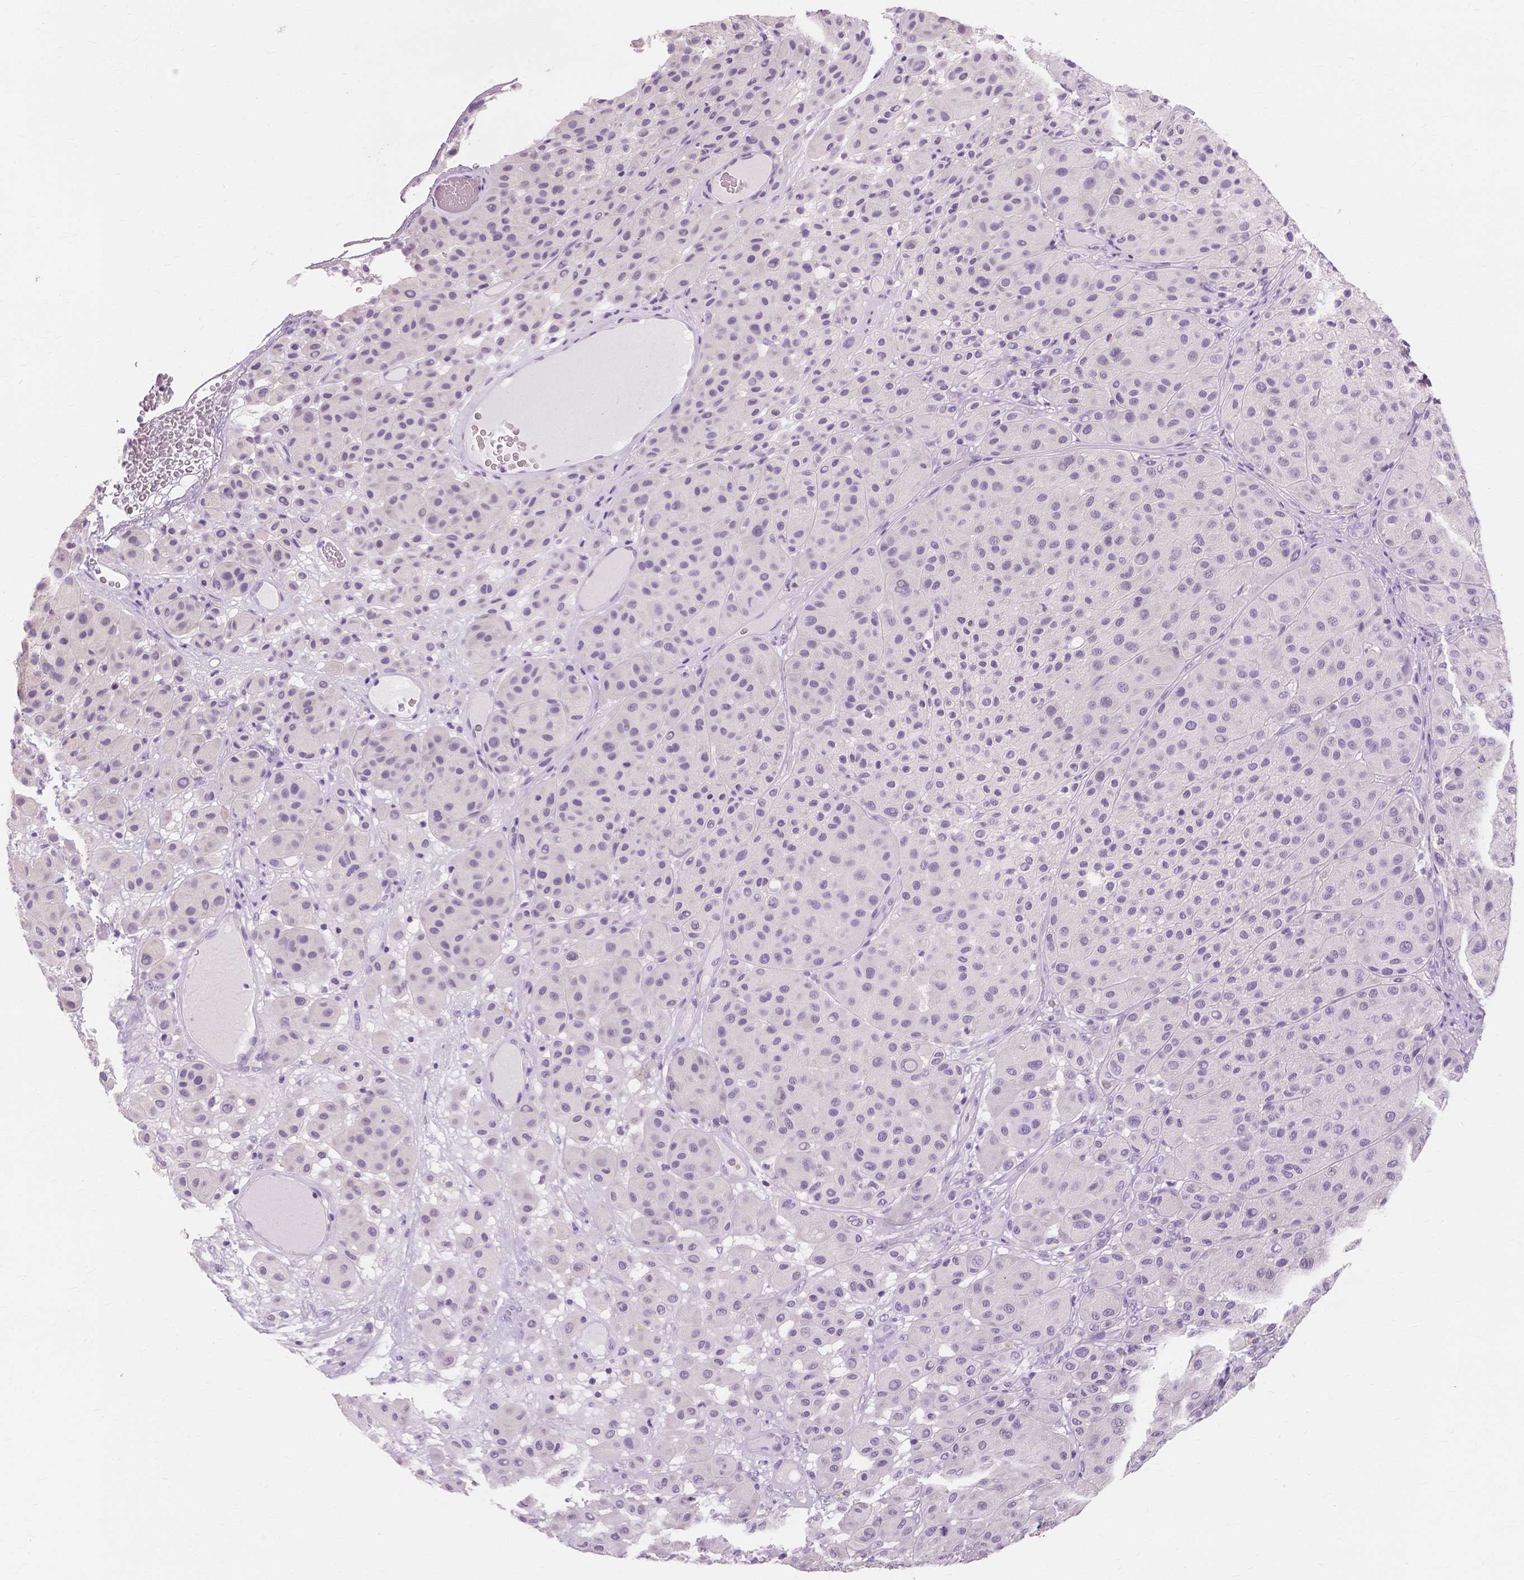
{"staining": {"intensity": "negative", "quantity": "none", "location": "none"}, "tissue": "melanoma", "cell_type": "Tumor cells", "image_type": "cancer", "snomed": [{"axis": "morphology", "description": "Malignant melanoma, Metastatic site"}, {"axis": "topography", "description": "Smooth muscle"}], "caption": "High magnification brightfield microscopy of malignant melanoma (metastatic site) stained with DAB (3,3'-diaminobenzidine) (brown) and counterstained with hematoxylin (blue): tumor cells show no significant expression. (Stains: DAB (3,3'-diaminobenzidine) IHC with hematoxylin counter stain, Microscopy: brightfield microscopy at high magnification).", "gene": "MUC12", "patient": {"sex": "male", "age": 41}}